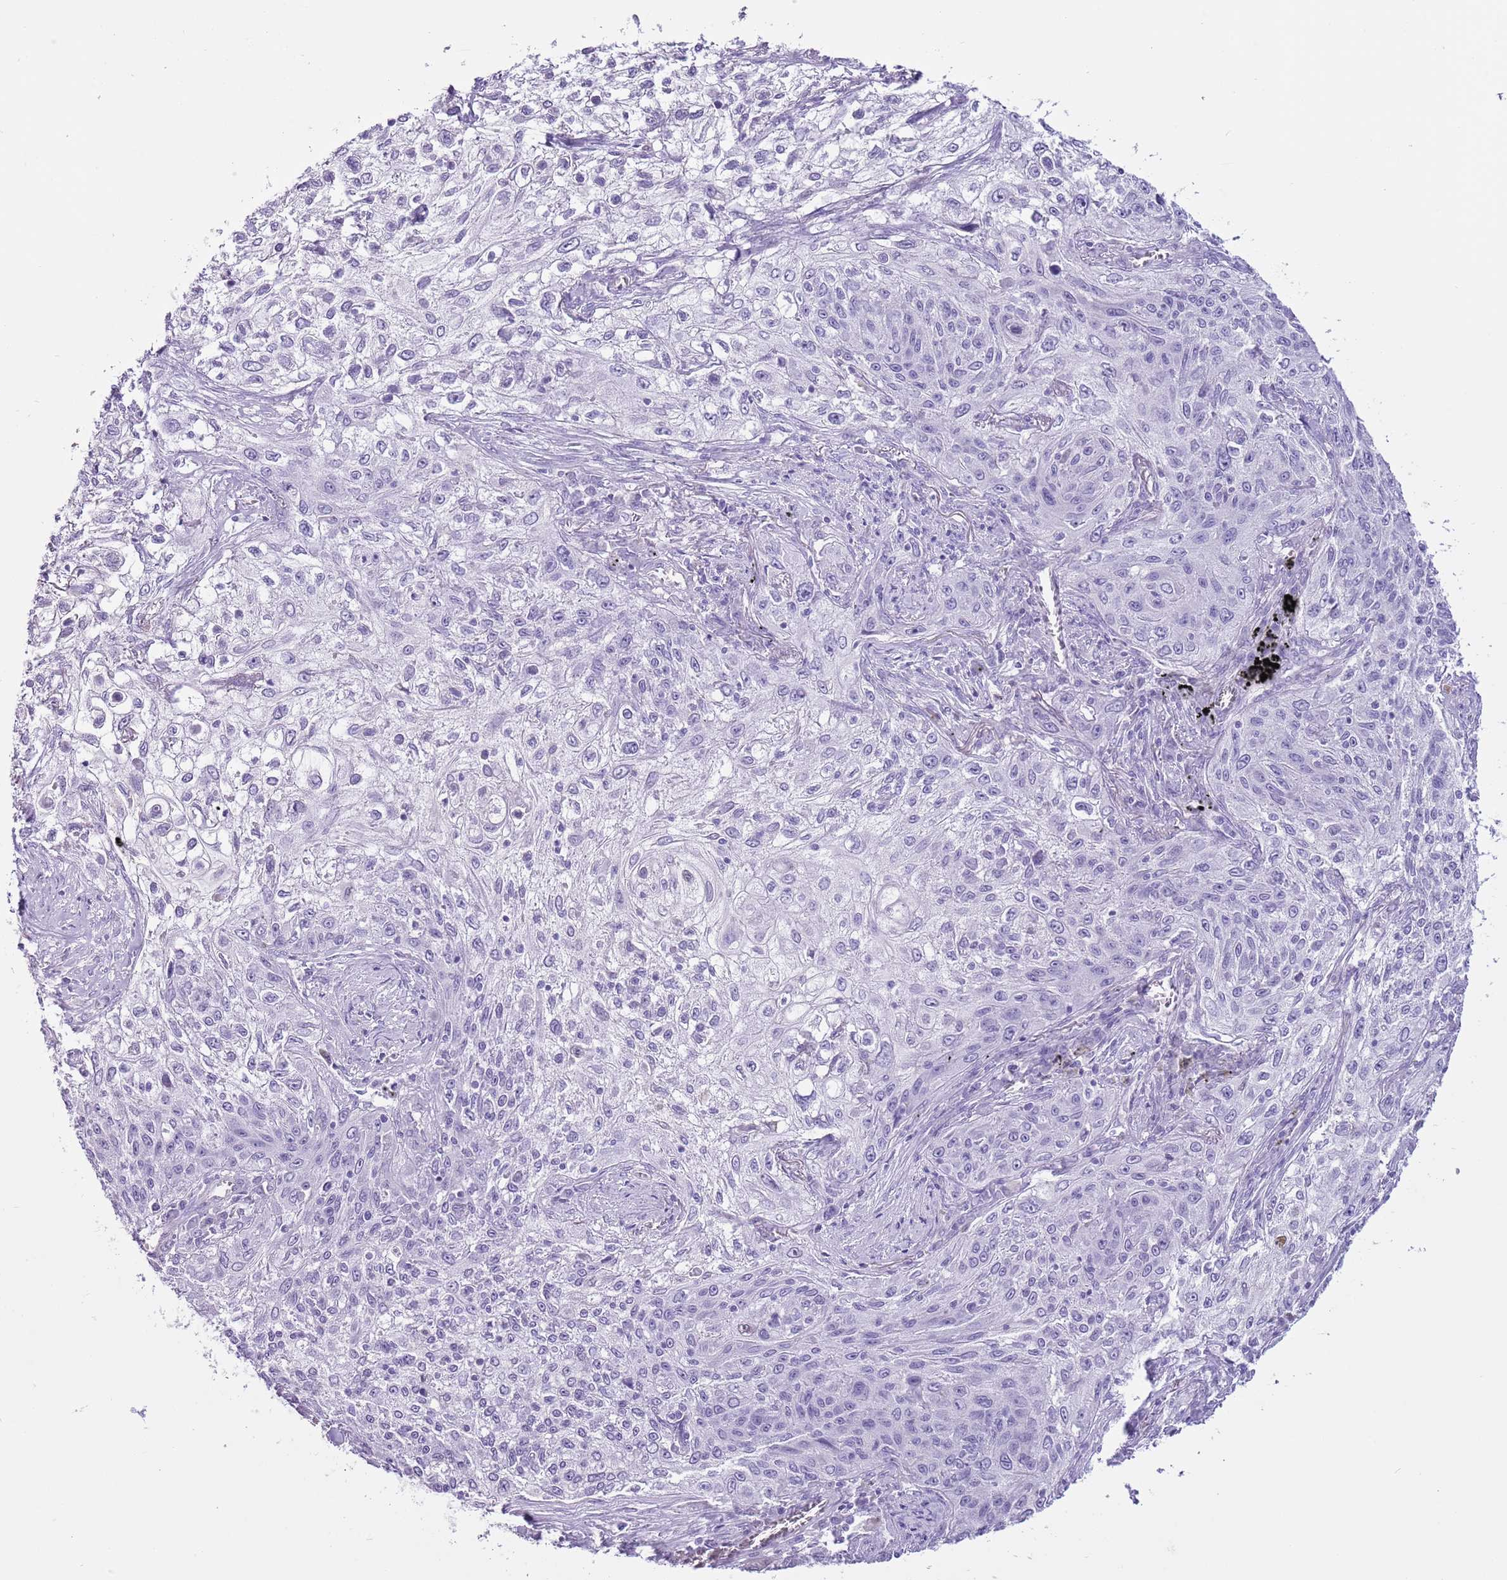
{"staining": {"intensity": "negative", "quantity": "none", "location": "none"}, "tissue": "lung cancer", "cell_type": "Tumor cells", "image_type": "cancer", "snomed": [{"axis": "morphology", "description": "Squamous cell carcinoma, NOS"}, {"axis": "topography", "description": "Lung"}], "caption": "Lung cancer stained for a protein using immunohistochemistry exhibits no staining tumor cells.", "gene": "SLC7A14", "patient": {"sex": "female", "age": 69}}